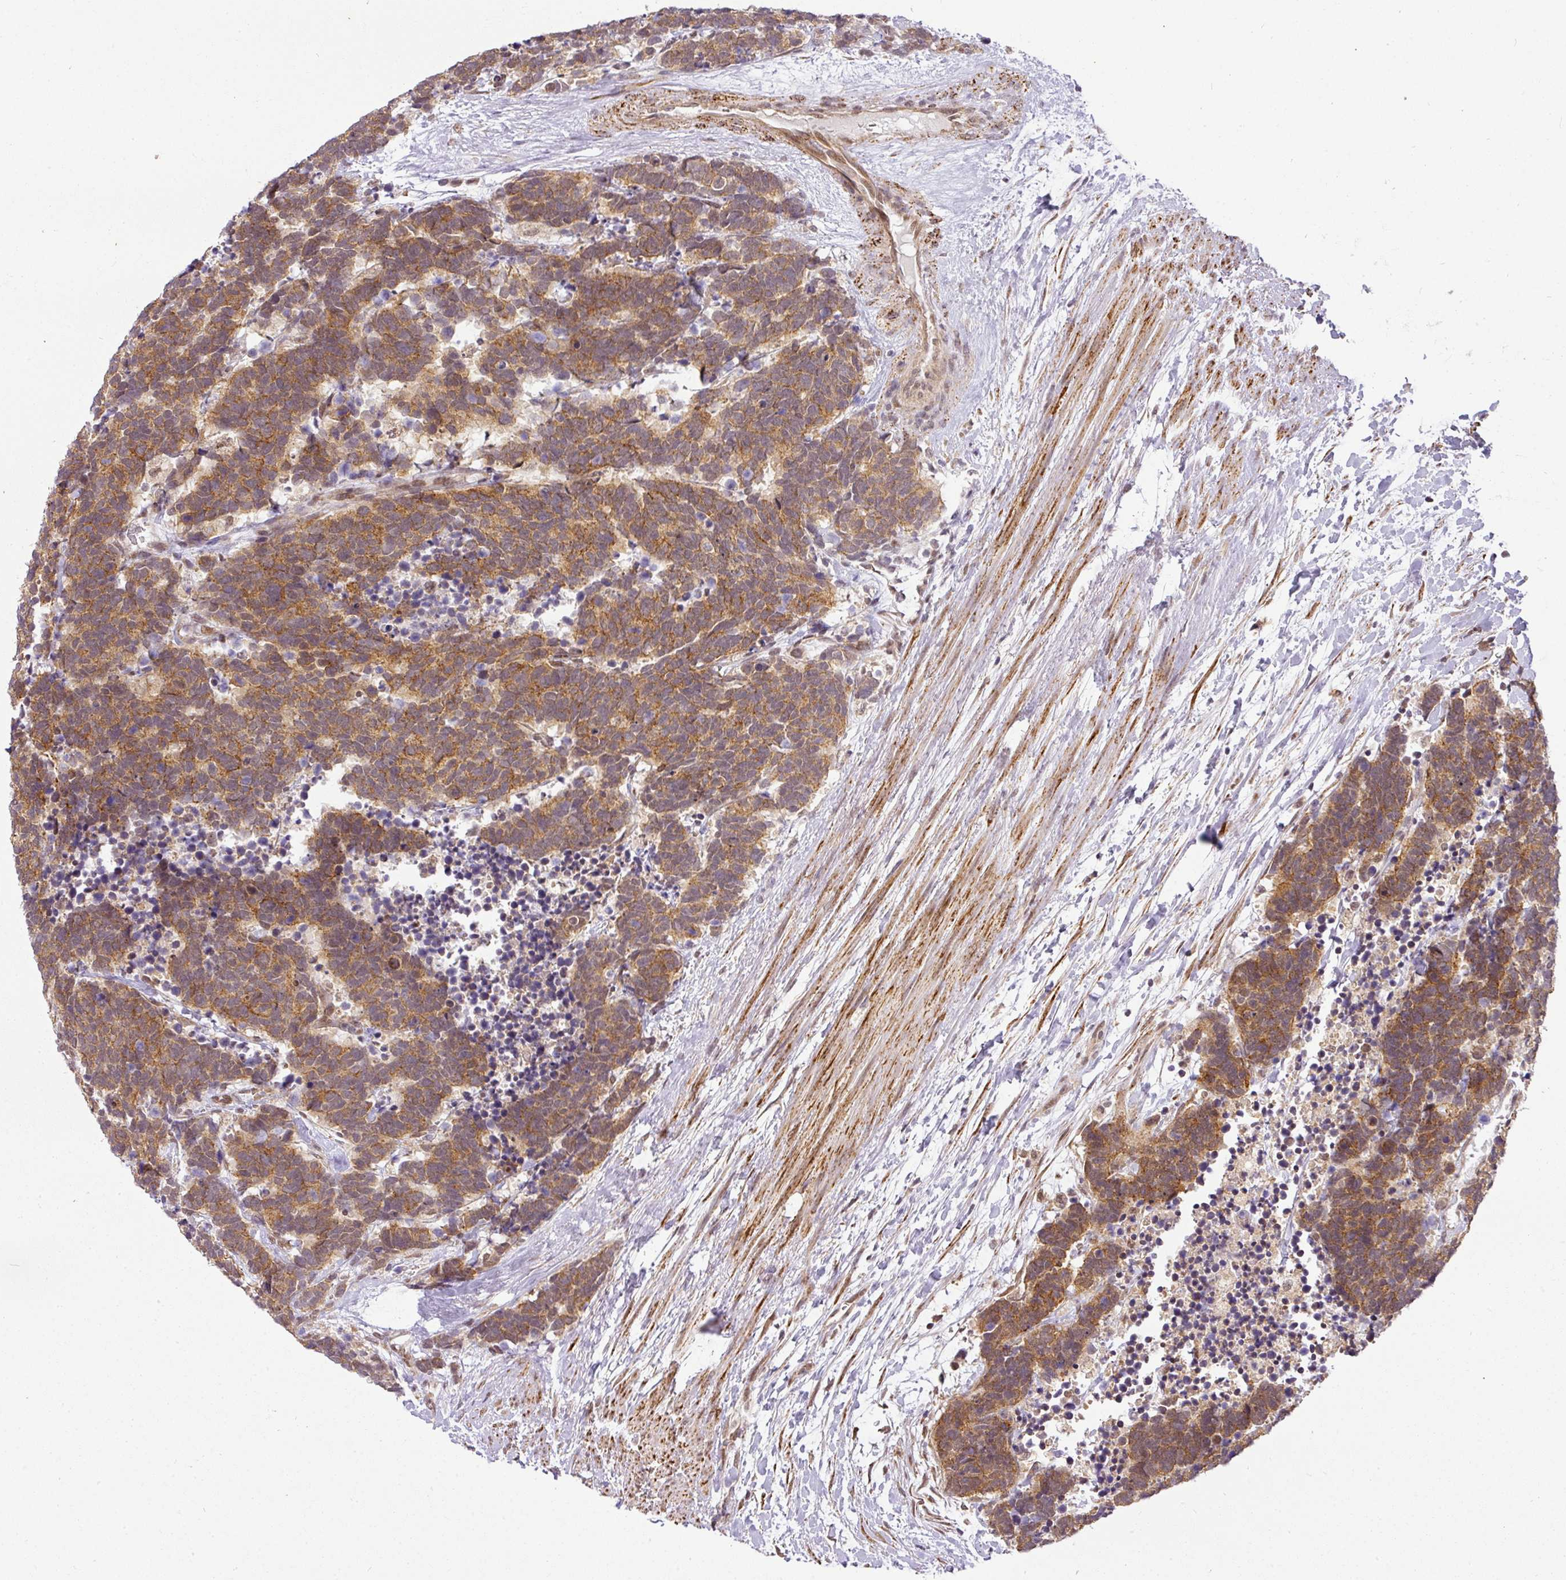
{"staining": {"intensity": "moderate", "quantity": ">75%", "location": "cytoplasmic/membranous"}, "tissue": "carcinoid", "cell_type": "Tumor cells", "image_type": "cancer", "snomed": [{"axis": "morphology", "description": "Carcinoma, NOS"}, {"axis": "morphology", "description": "Carcinoid, malignant, NOS"}, {"axis": "topography", "description": "Prostate"}], "caption": "Moderate cytoplasmic/membranous positivity for a protein is identified in about >75% of tumor cells of carcinoid using IHC.", "gene": "C1orf226", "patient": {"sex": "male", "age": 57}}